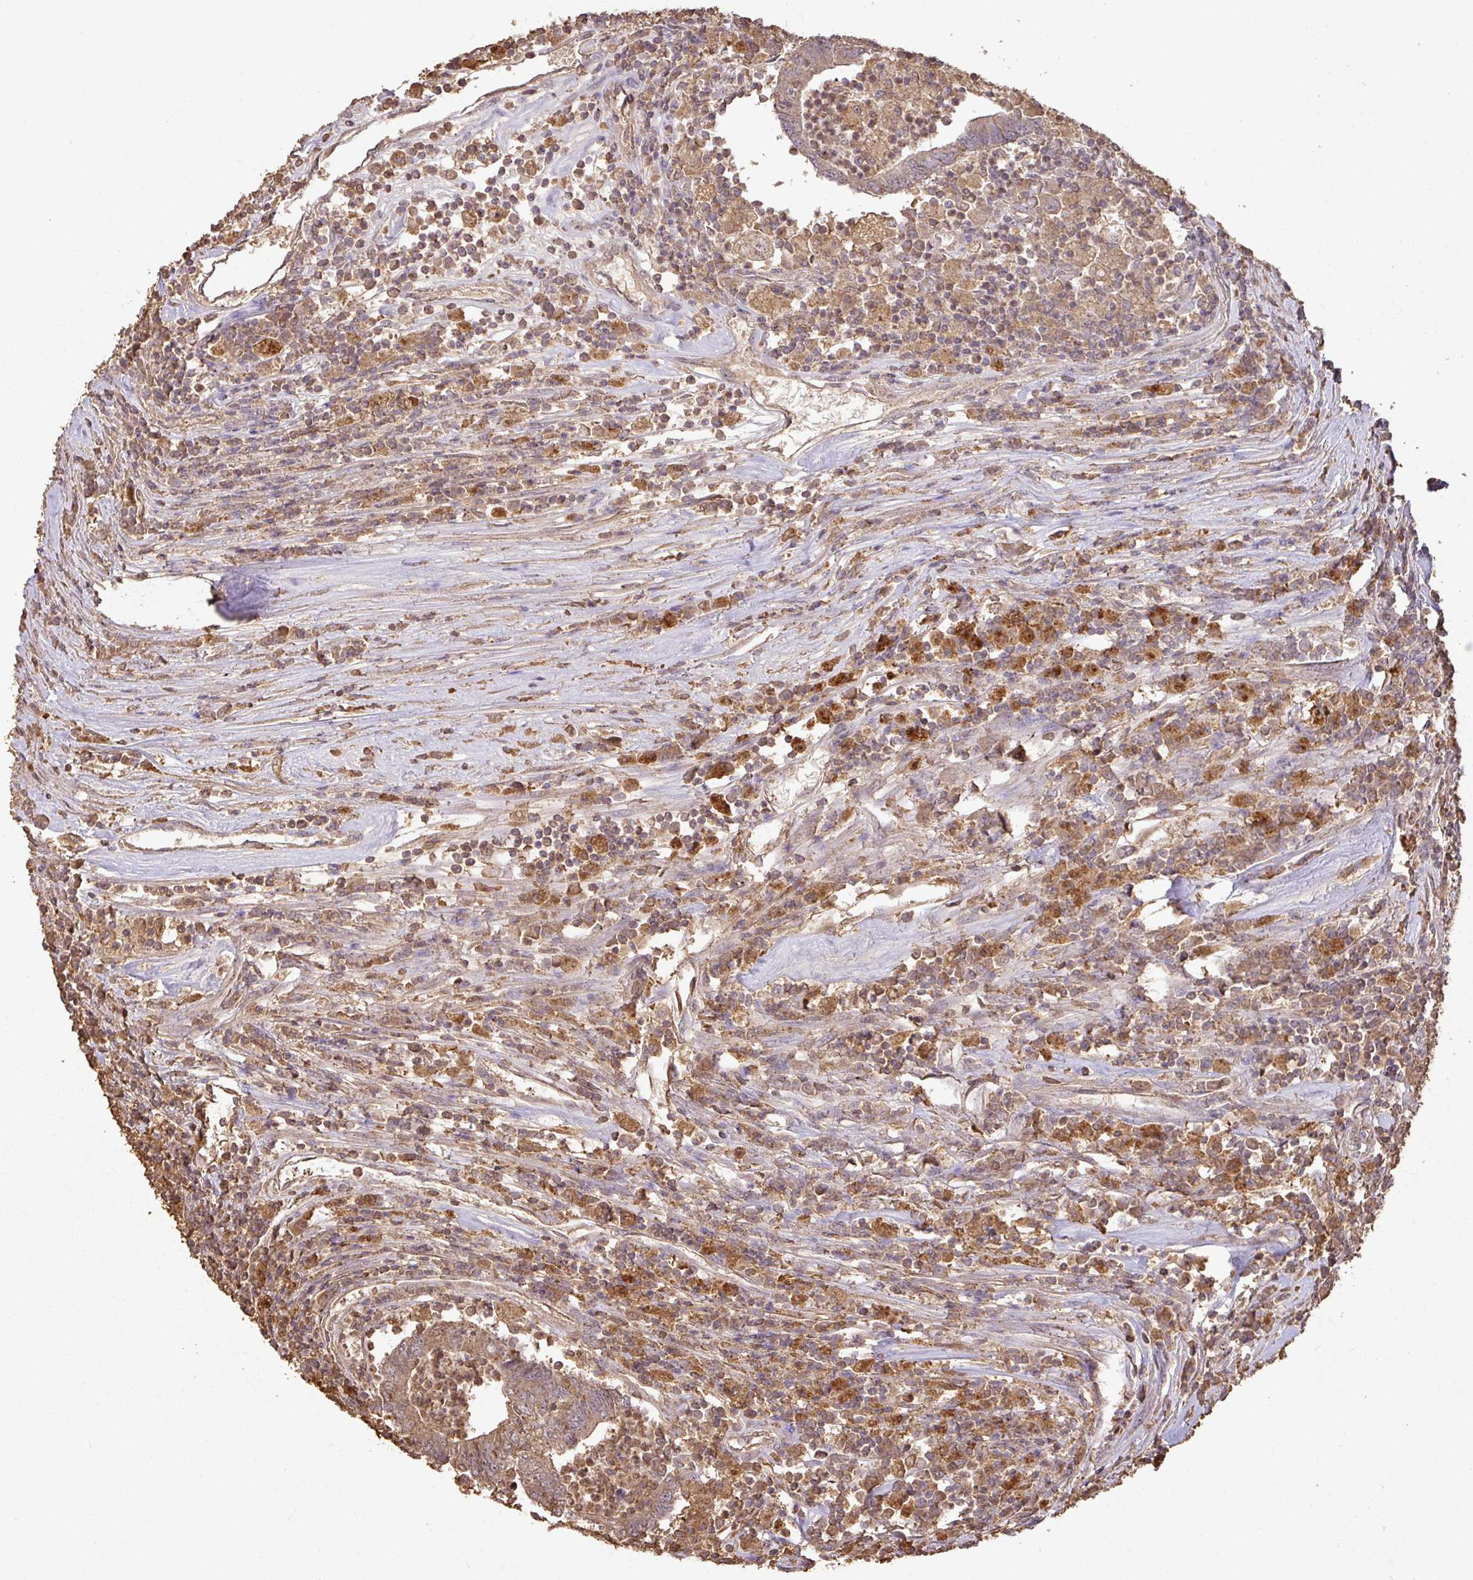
{"staining": {"intensity": "moderate", "quantity": ">75%", "location": "cytoplasmic/membranous"}, "tissue": "colorectal cancer", "cell_type": "Tumor cells", "image_type": "cancer", "snomed": [{"axis": "morphology", "description": "Adenocarcinoma, NOS"}, {"axis": "topography", "description": "Colon"}], "caption": "Moderate cytoplasmic/membranous protein staining is present in approximately >75% of tumor cells in adenocarcinoma (colorectal).", "gene": "ATAT1", "patient": {"sex": "female", "age": 48}}